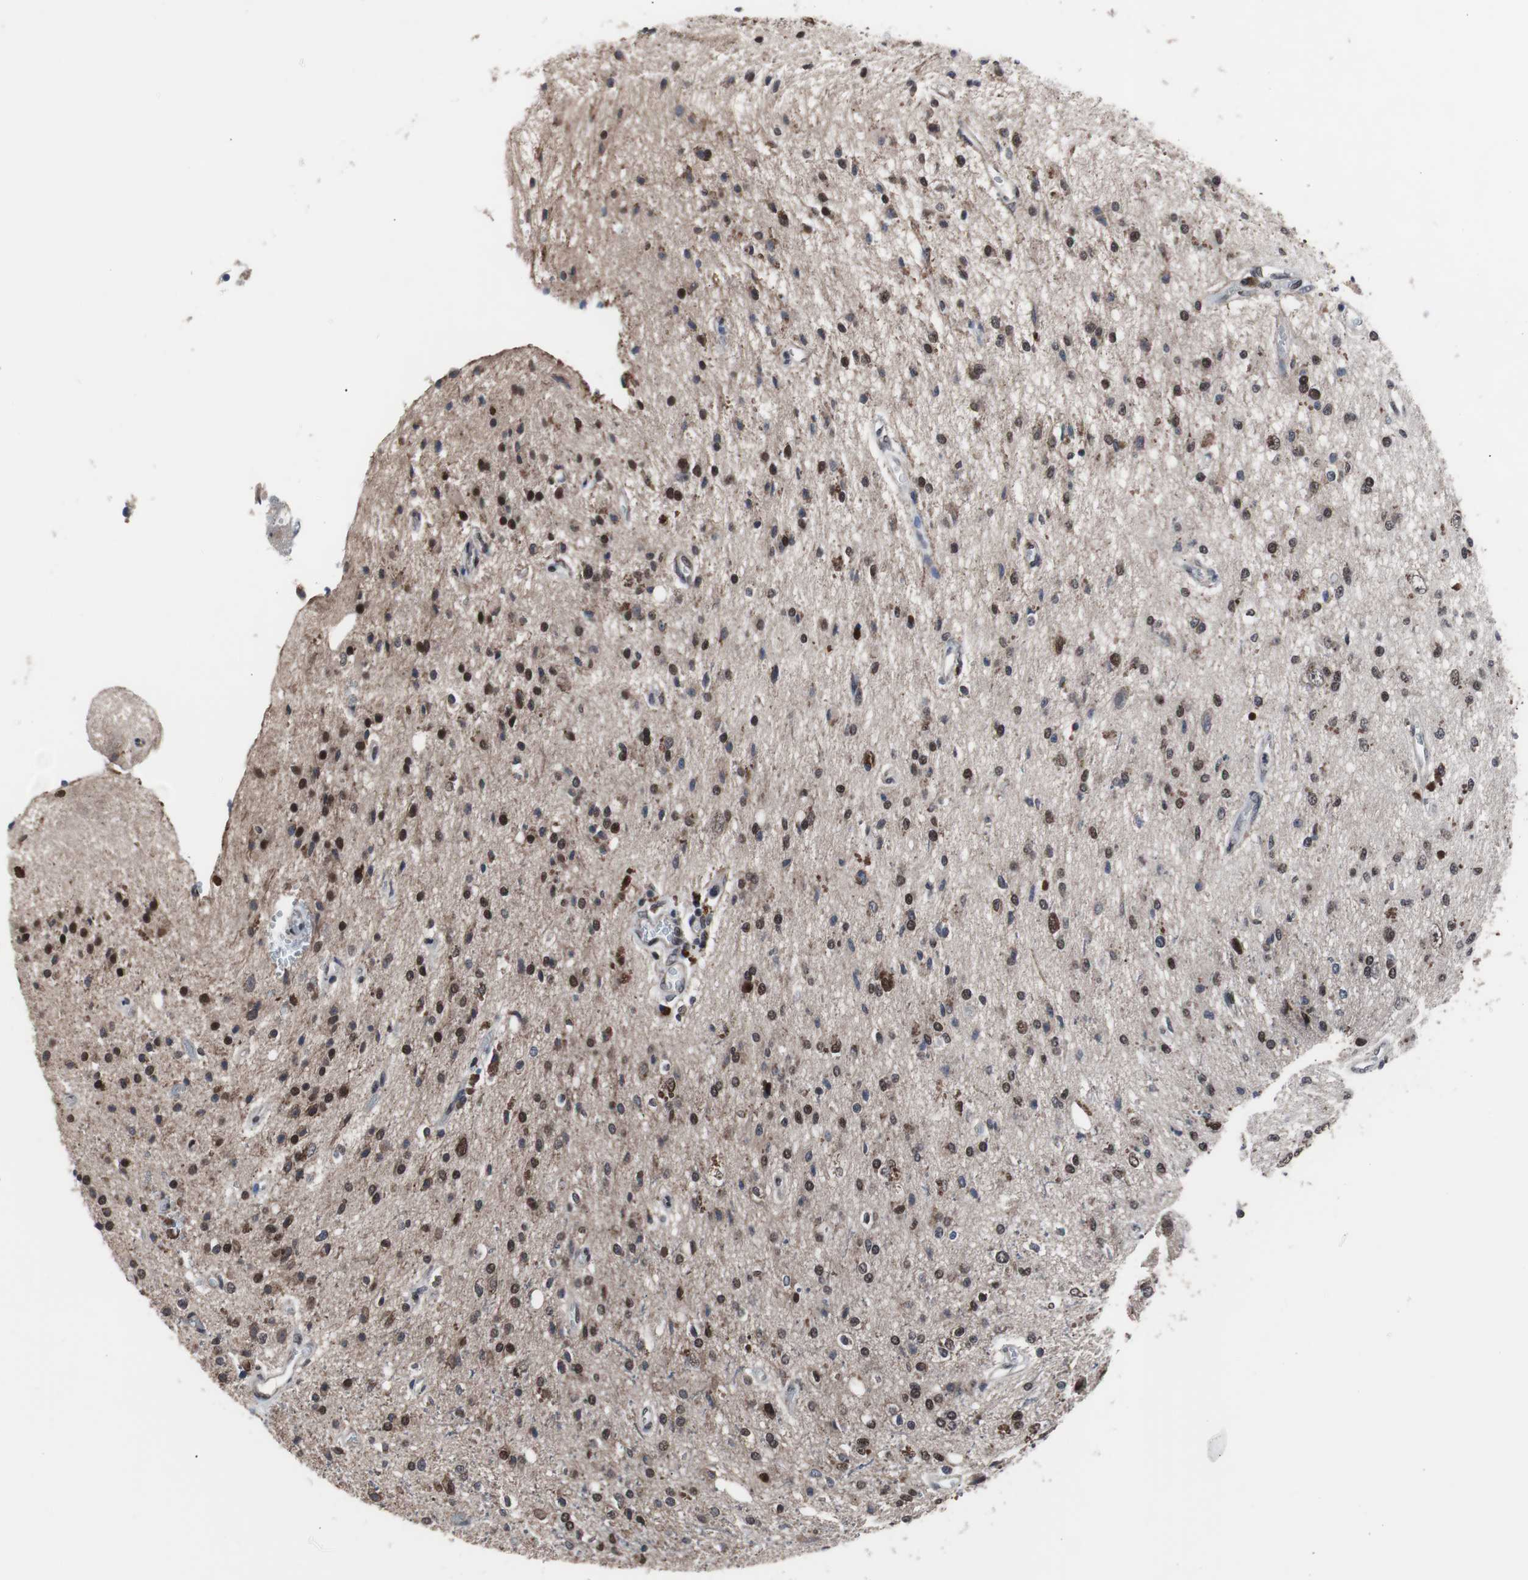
{"staining": {"intensity": "moderate", "quantity": ">75%", "location": "cytoplasmic/membranous,nuclear"}, "tissue": "glioma", "cell_type": "Tumor cells", "image_type": "cancer", "snomed": [{"axis": "morphology", "description": "Glioma, malignant, High grade"}, {"axis": "topography", "description": "Brain"}], "caption": "Immunohistochemistry (IHC) staining of glioma, which shows medium levels of moderate cytoplasmic/membranous and nuclear staining in about >75% of tumor cells indicating moderate cytoplasmic/membranous and nuclear protein positivity. The staining was performed using DAB (brown) for protein detection and nuclei were counterstained in hematoxylin (blue).", "gene": "GTF2F2", "patient": {"sex": "male", "age": 47}}